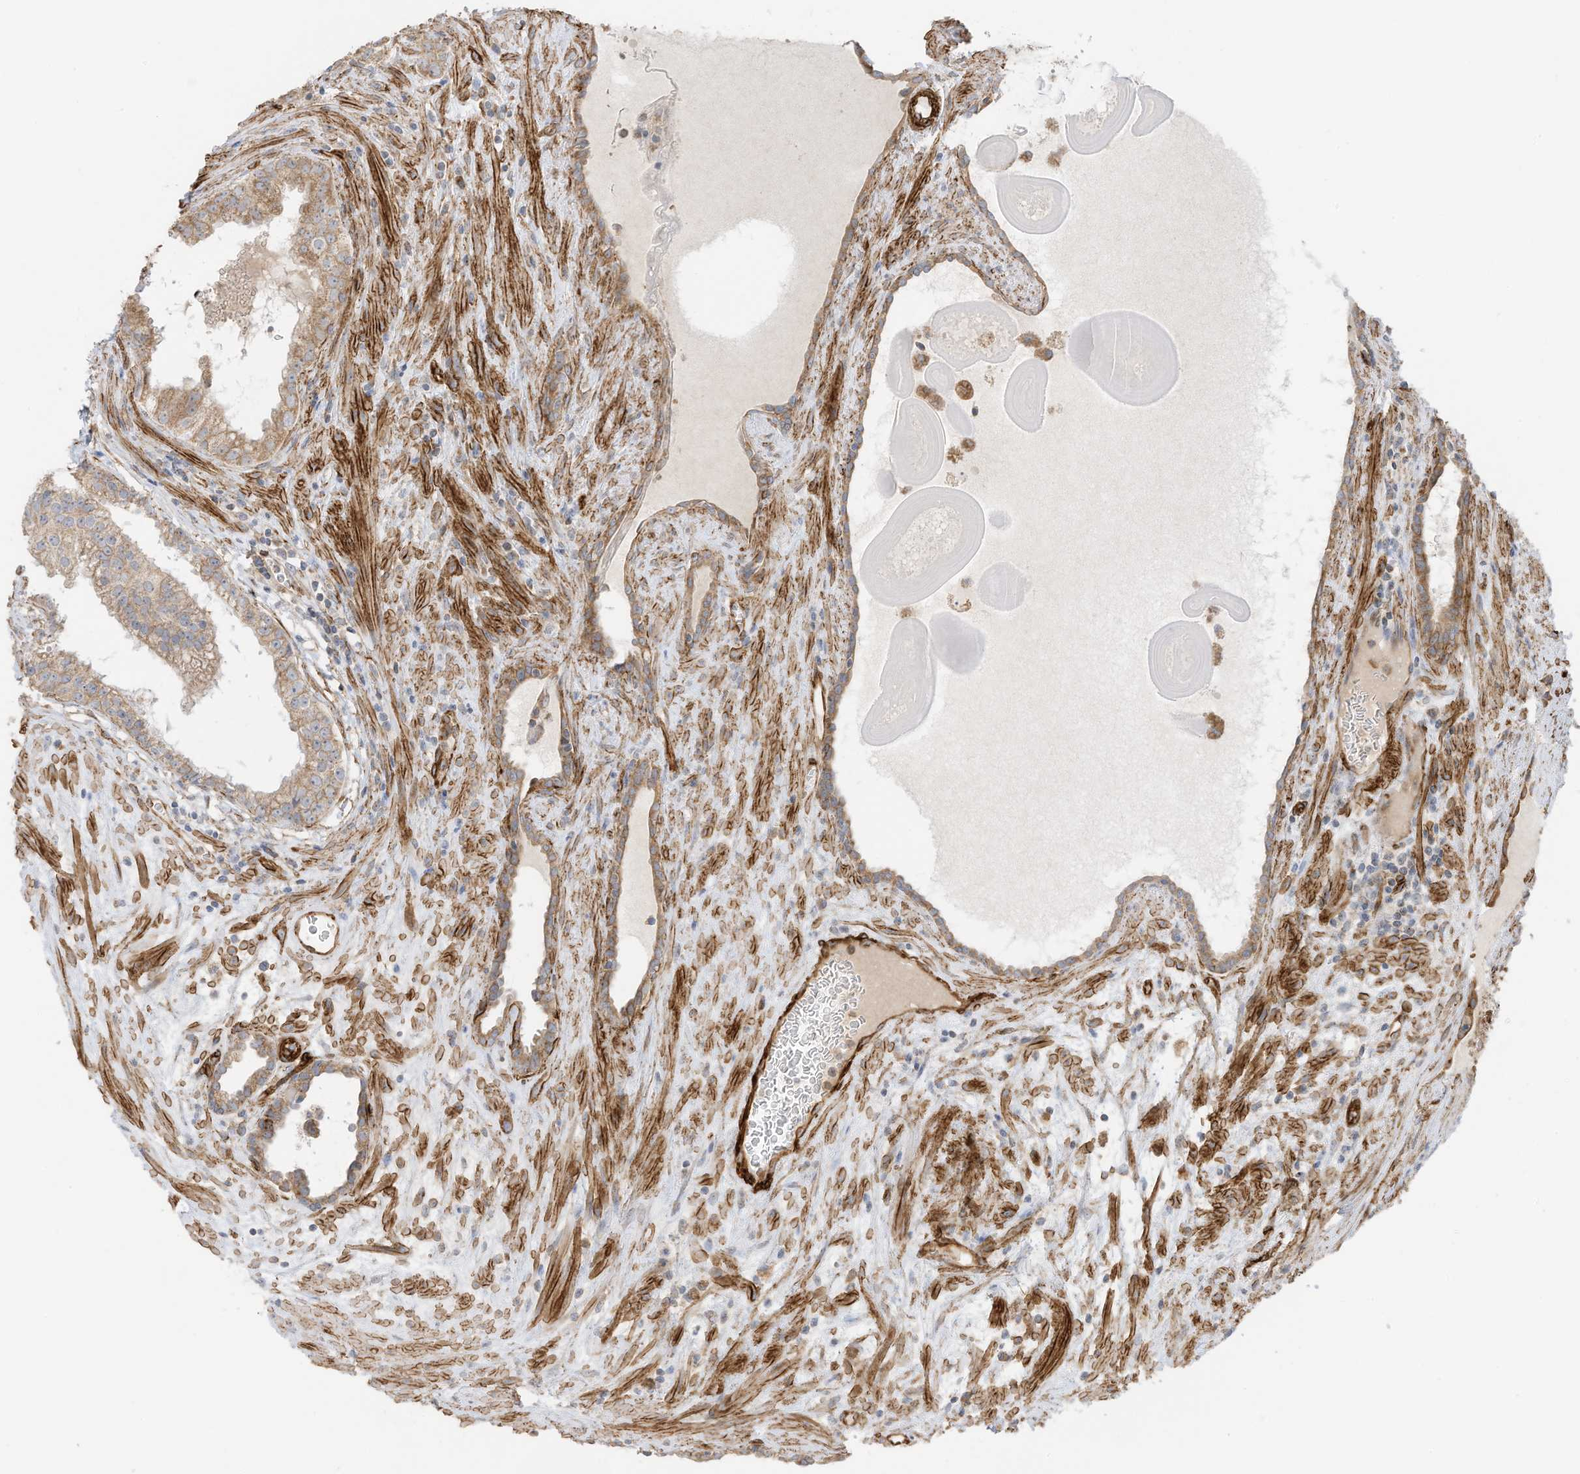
{"staining": {"intensity": "weak", "quantity": "25%-75%", "location": "cytoplasmic/membranous"}, "tissue": "prostate cancer", "cell_type": "Tumor cells", "image_type": "cancer", "snomed": [{"axis": "morphology", "description": "Adenocarcinoma, High grade"}, {"axis": "topography", "description": "Prostate"}], "caption": "There is low levels of weak cytoplasmic/membranous staining in tumor cells of prostate cancer (high-grade adenocarcinoma), as demonstrated by immunohistochemical staining (brown color).", "gene": "ABCB7", "patient": {"sex": "male", "age": 68}}